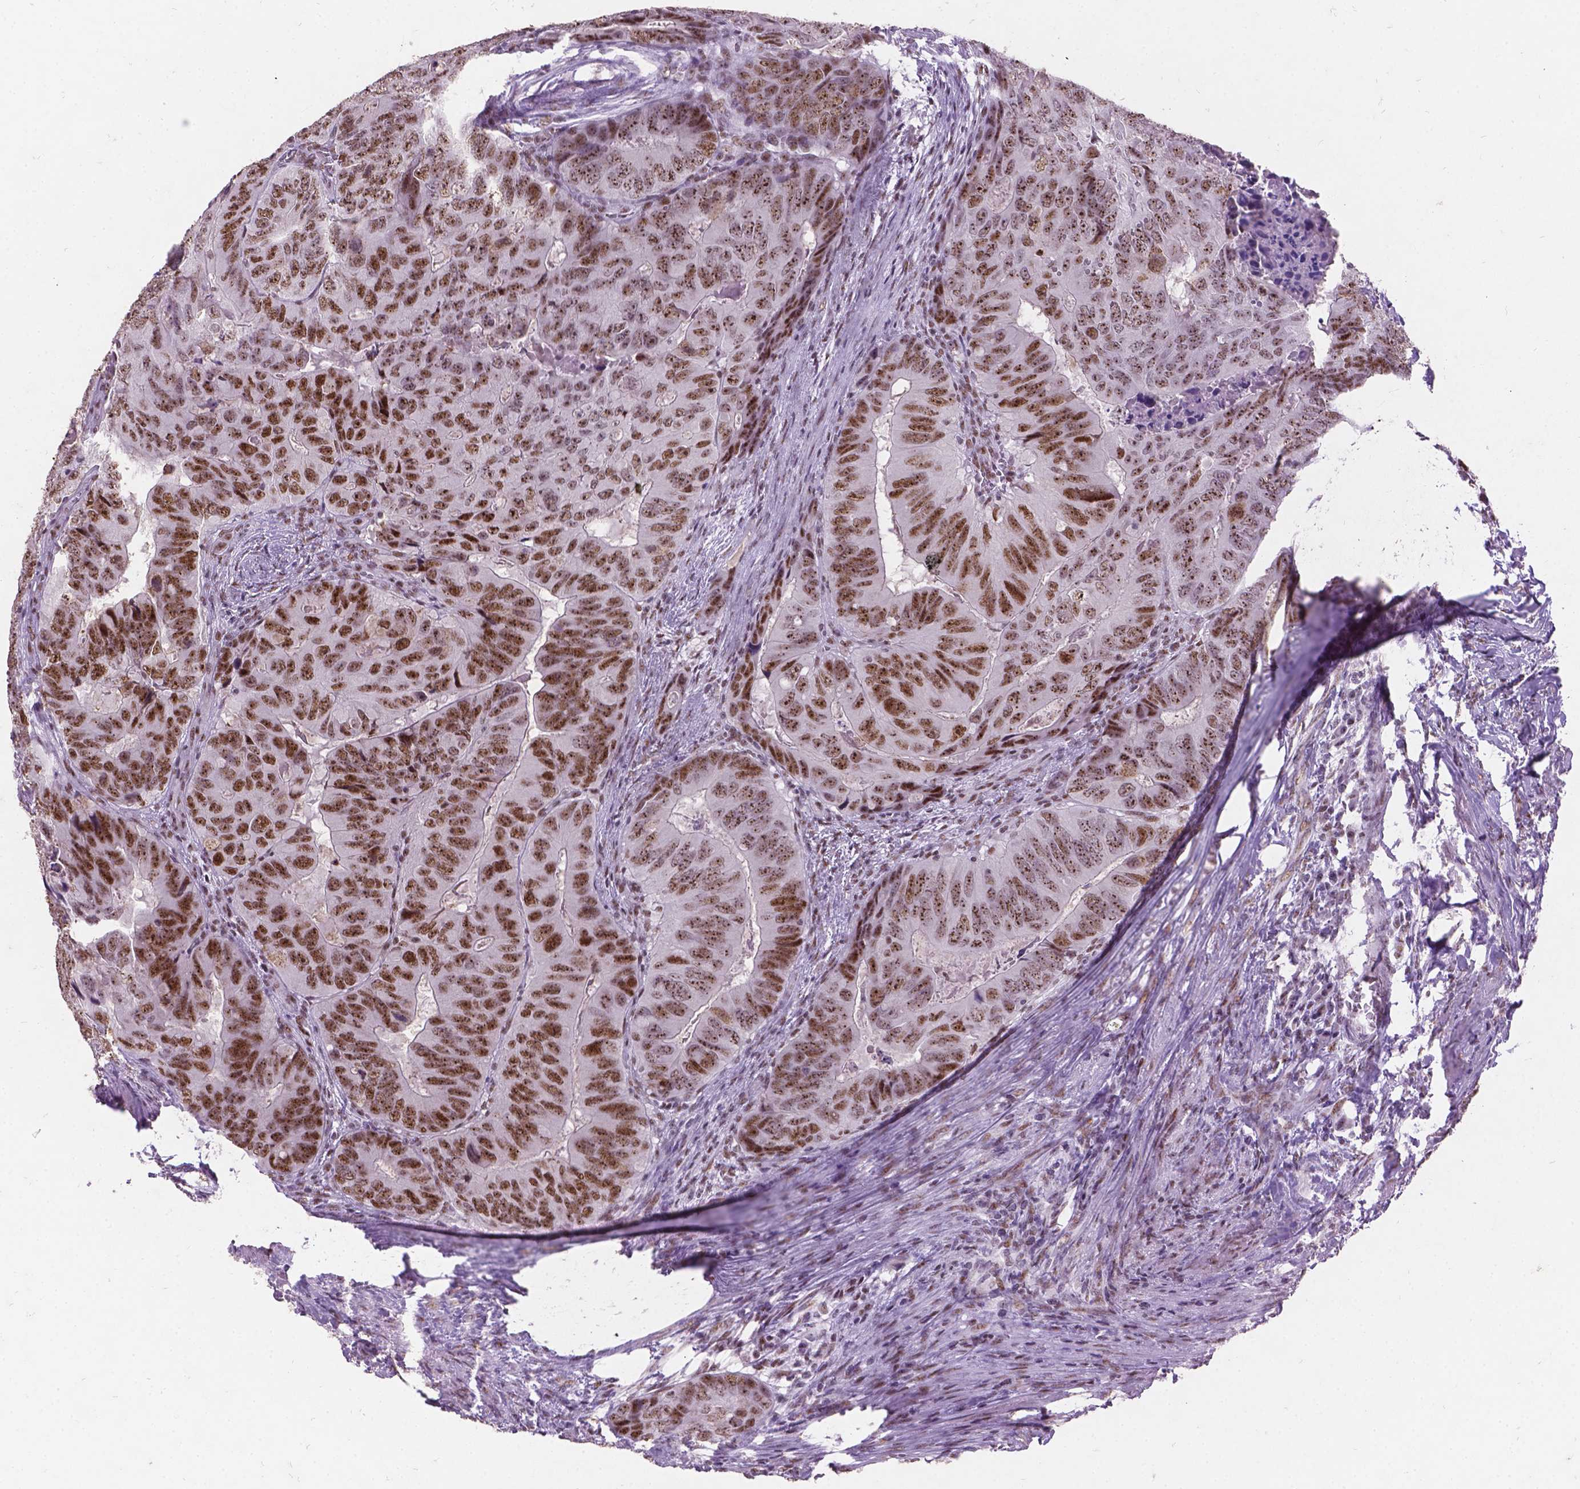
{"staining": {"intensity": "strong", "quantity": ">75%", "location": "nuclear"}, "tissue": "colorectal cancer", "cell_type": "Tumor cells", "image_type": "cancer", "snomed": [{"axis": "morphology", "description": "Adenocarcinoma, NOS"}, {"axis": "topography", "description": "Colon"}], "caption": "The immunohistochemical stain shows strong nuclear positivity in tumor cells of colorectal adenocarcinoma tissue.", "gene": "COIL", "patient": {"sex": "male", "age": 79}}